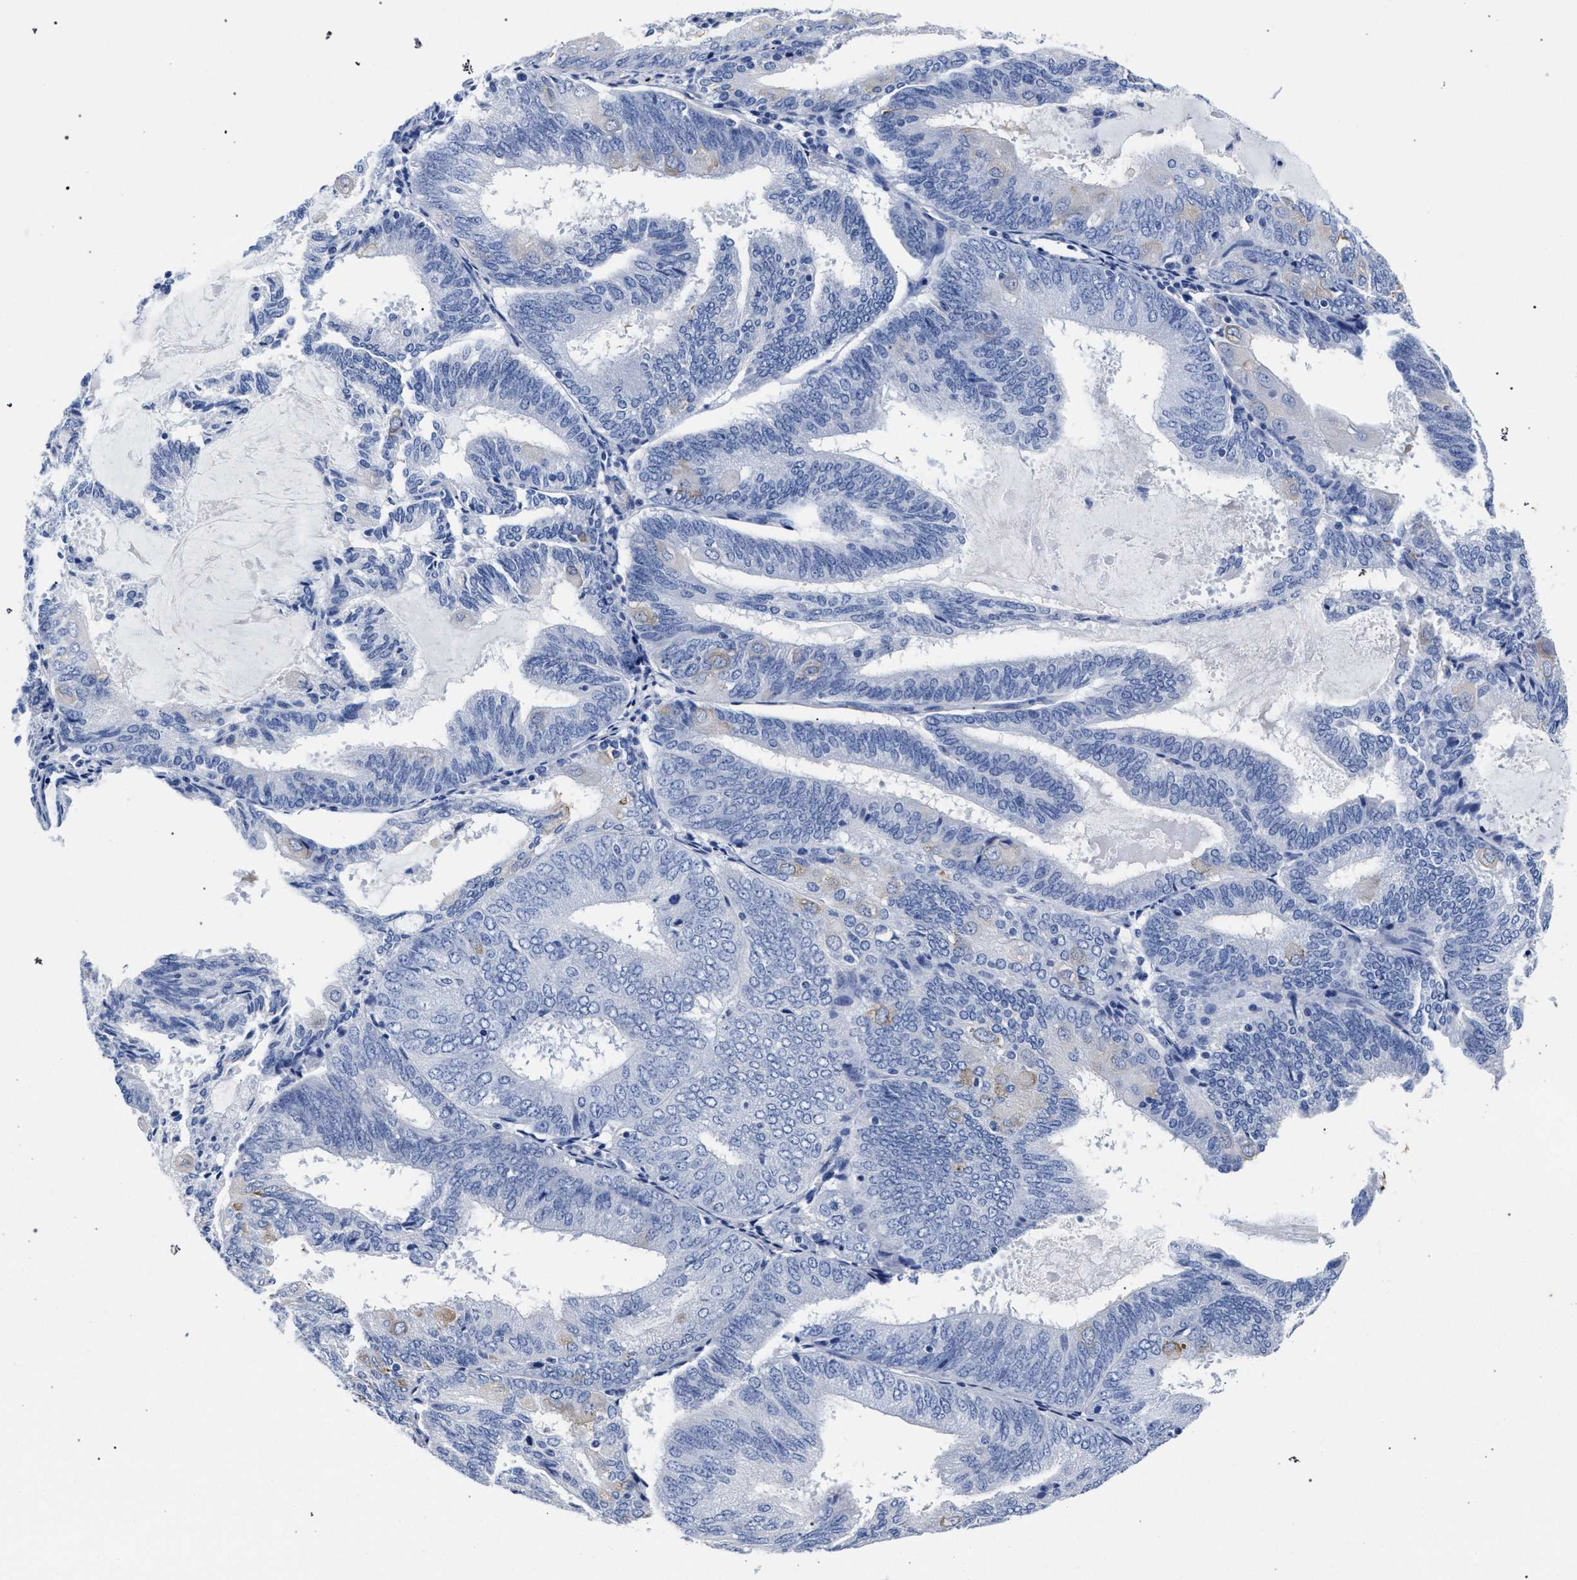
{"staining": {"intensity": "weak", "quantity": "<25%", "location": "cytoplasmic/membranous"}, "tissue": "endometrial cancer", "cell_type": "Tumor cells", "image_type": "cancer", "snomed": [{"axis": "morphology", "description": "Adenocarcinoma, NOS"}, {"axis": "topography", "description": "Endometrium"}], "caption": "Tumor cells show no significant expression in endometrial cancer. (Brightfield microscopy of DAB (3,3'-diaminobenzidine) immunohistochemistry at high magnification).", "gene": "AKAP4", "patient": {"sex": "female", "age": 81}}